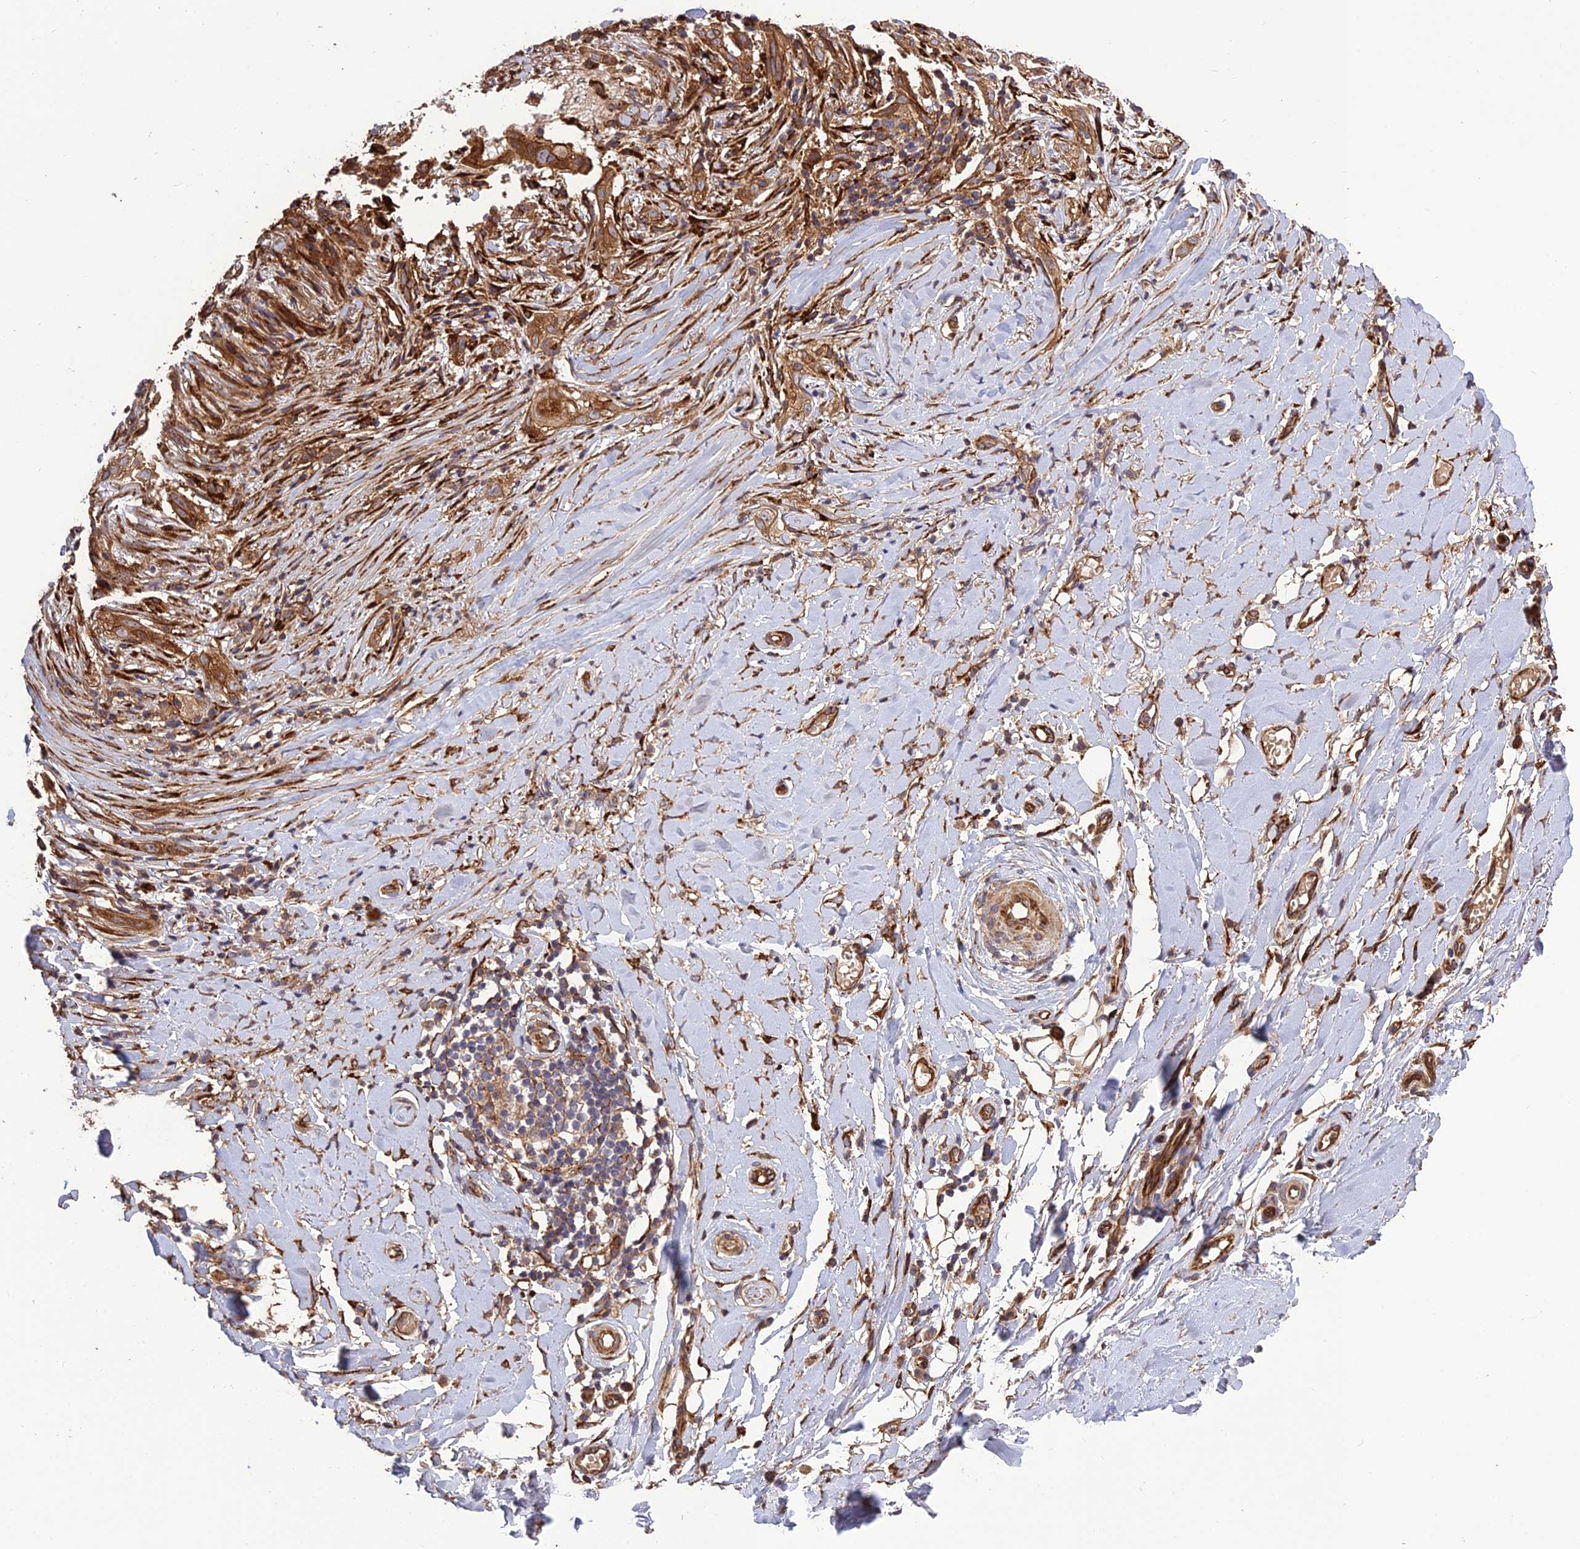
{"staining": {"intensity": "moderate", "quantity": "25%-75%", "location": "cytoplasmic/membranous"}, "tissue": "adipose tissue", "cell_type": "Adipocytes", "image_type": "normal", "snomed": [{"axis": "morphology", "description": "Normal tissue, NOS"}, {"axis": "morphology", "description": "Basal cell carcinoma"}, {"axis": "topography", "description": "Skin"}], "caption": "Brown immunohistochemical staining in benign adipose tissue demonstrates moderate cytoplasmic/membranous staining in approximately 25%-75% of adipocytes.", "gene": "CRTAP", "patient": {"sex": "female", "age": 89}}